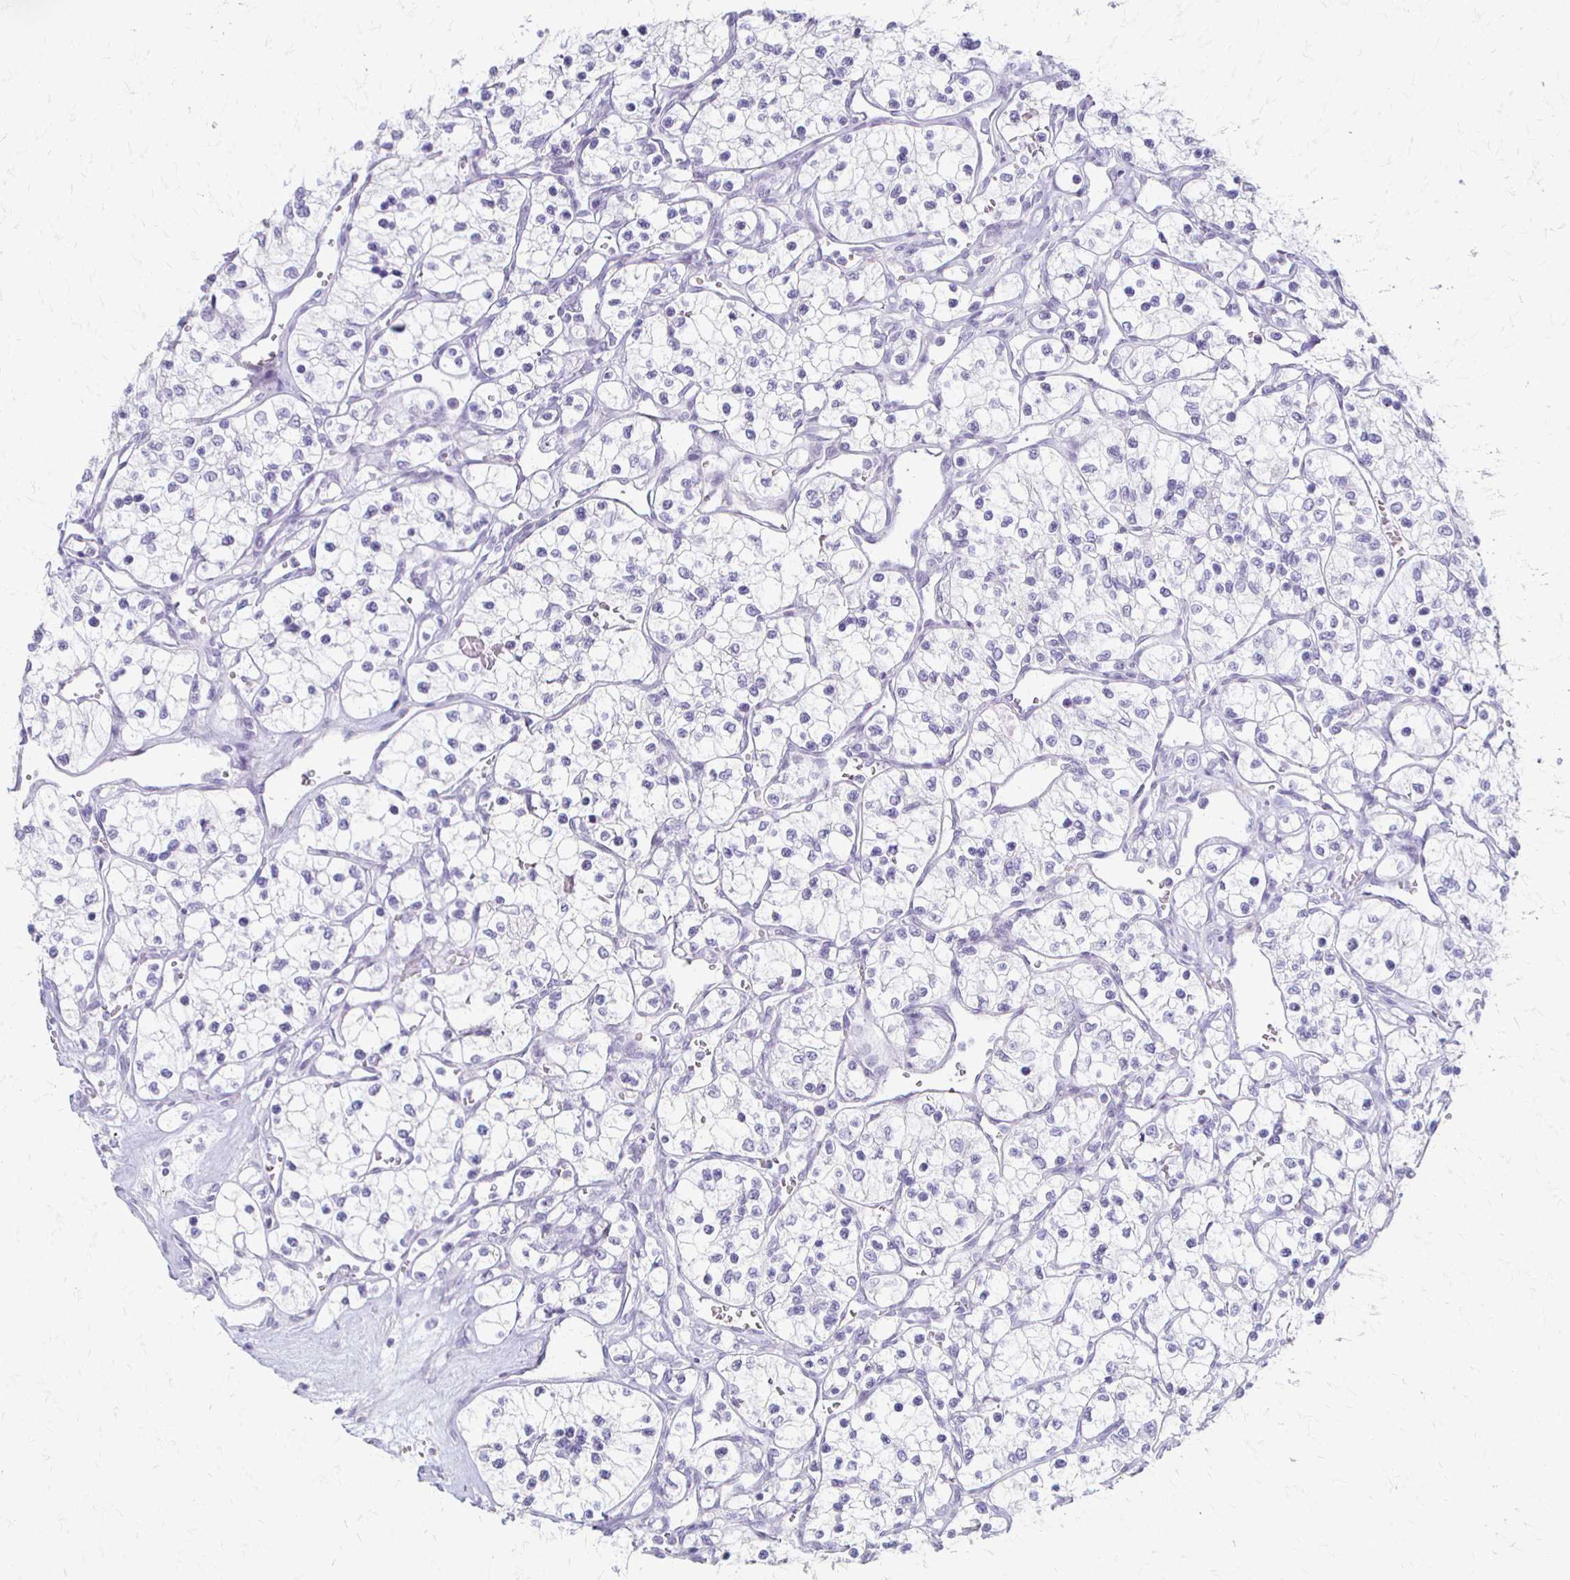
{"staining": {"intensity": "negative", "quantity": "none", "location": "none"}, "tissue": "renal cancer", "cell_type": "Tumor cells", "image_type": "cancer", "snomed": [{"axis": "morphology", "description": "Adenocarcinoma, NOS"}, {"axis": "topography", "description": "Kidney"}], "caption": "Tumor cells show no significant protein expression in adenocarcinoma (renal).", "gene": "ACP5", "patient": {"sex": "female", "age": 69}}